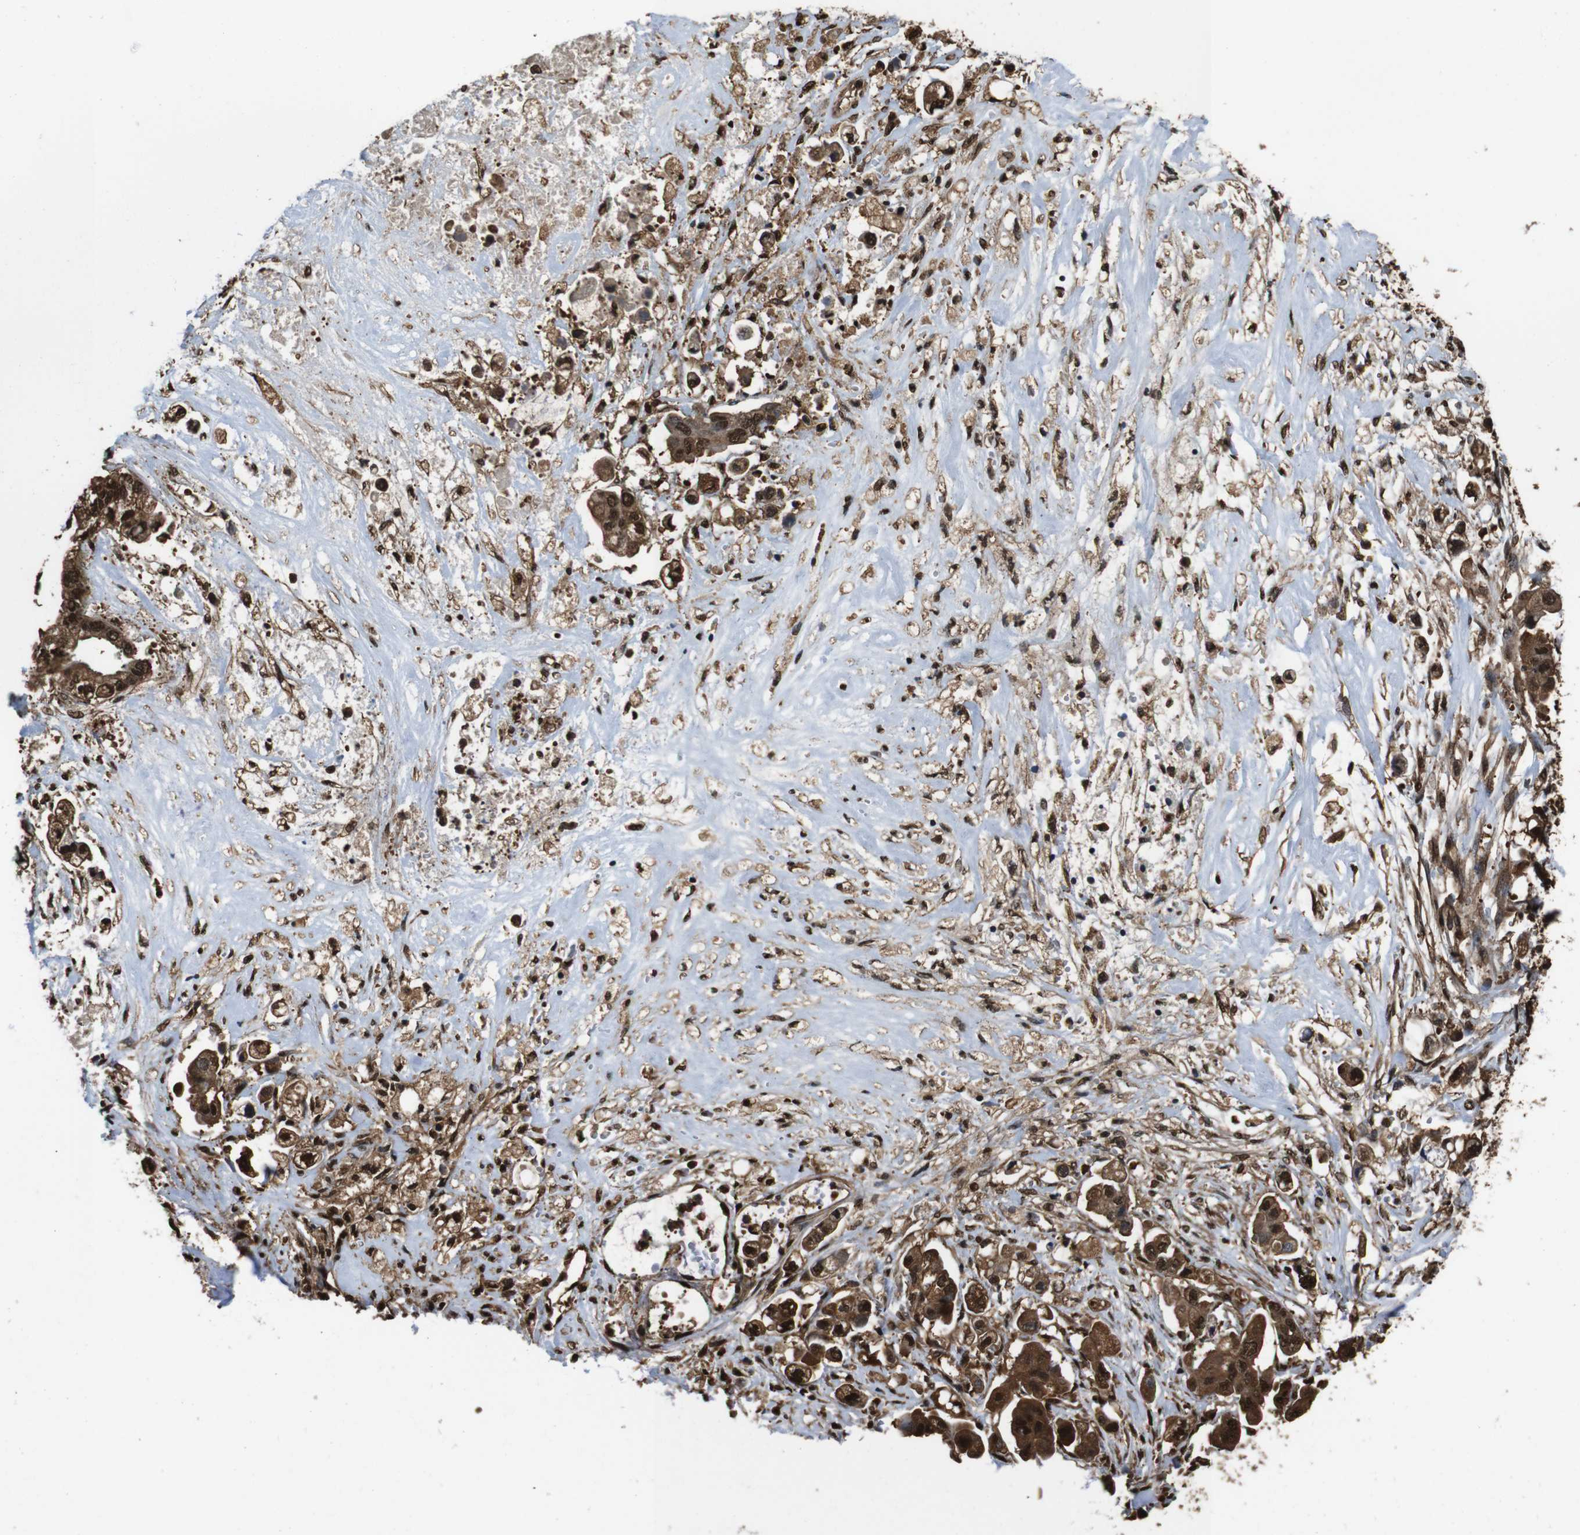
{"staining": {"intensity": "strong", "quantity": ">75%", "location": "cytoplasmic/membranous,nuclear"}, "tissue": "stomach cancer", "cell_type": "Tumor cells", "image_type": "cancer", "snomed": [{"axis": "morphology", "description": "Adenocarcinoma, NOS"}, {"axis": "topography", "description": "Stomach"}], "caption": "High-magnification brightfield microscopy of stomach cancer (adenocarcinoma) stained with DAB (3,3'-diaminobenzidine) (brown) and counterstained with hematoxylin (blue). tumor cells exhibit strong cytoplasmic/membranous and nuclear positivity is present in about>75% of cells.", "gene": "VCP", "patient": {"sex": "male", "age": 62}}